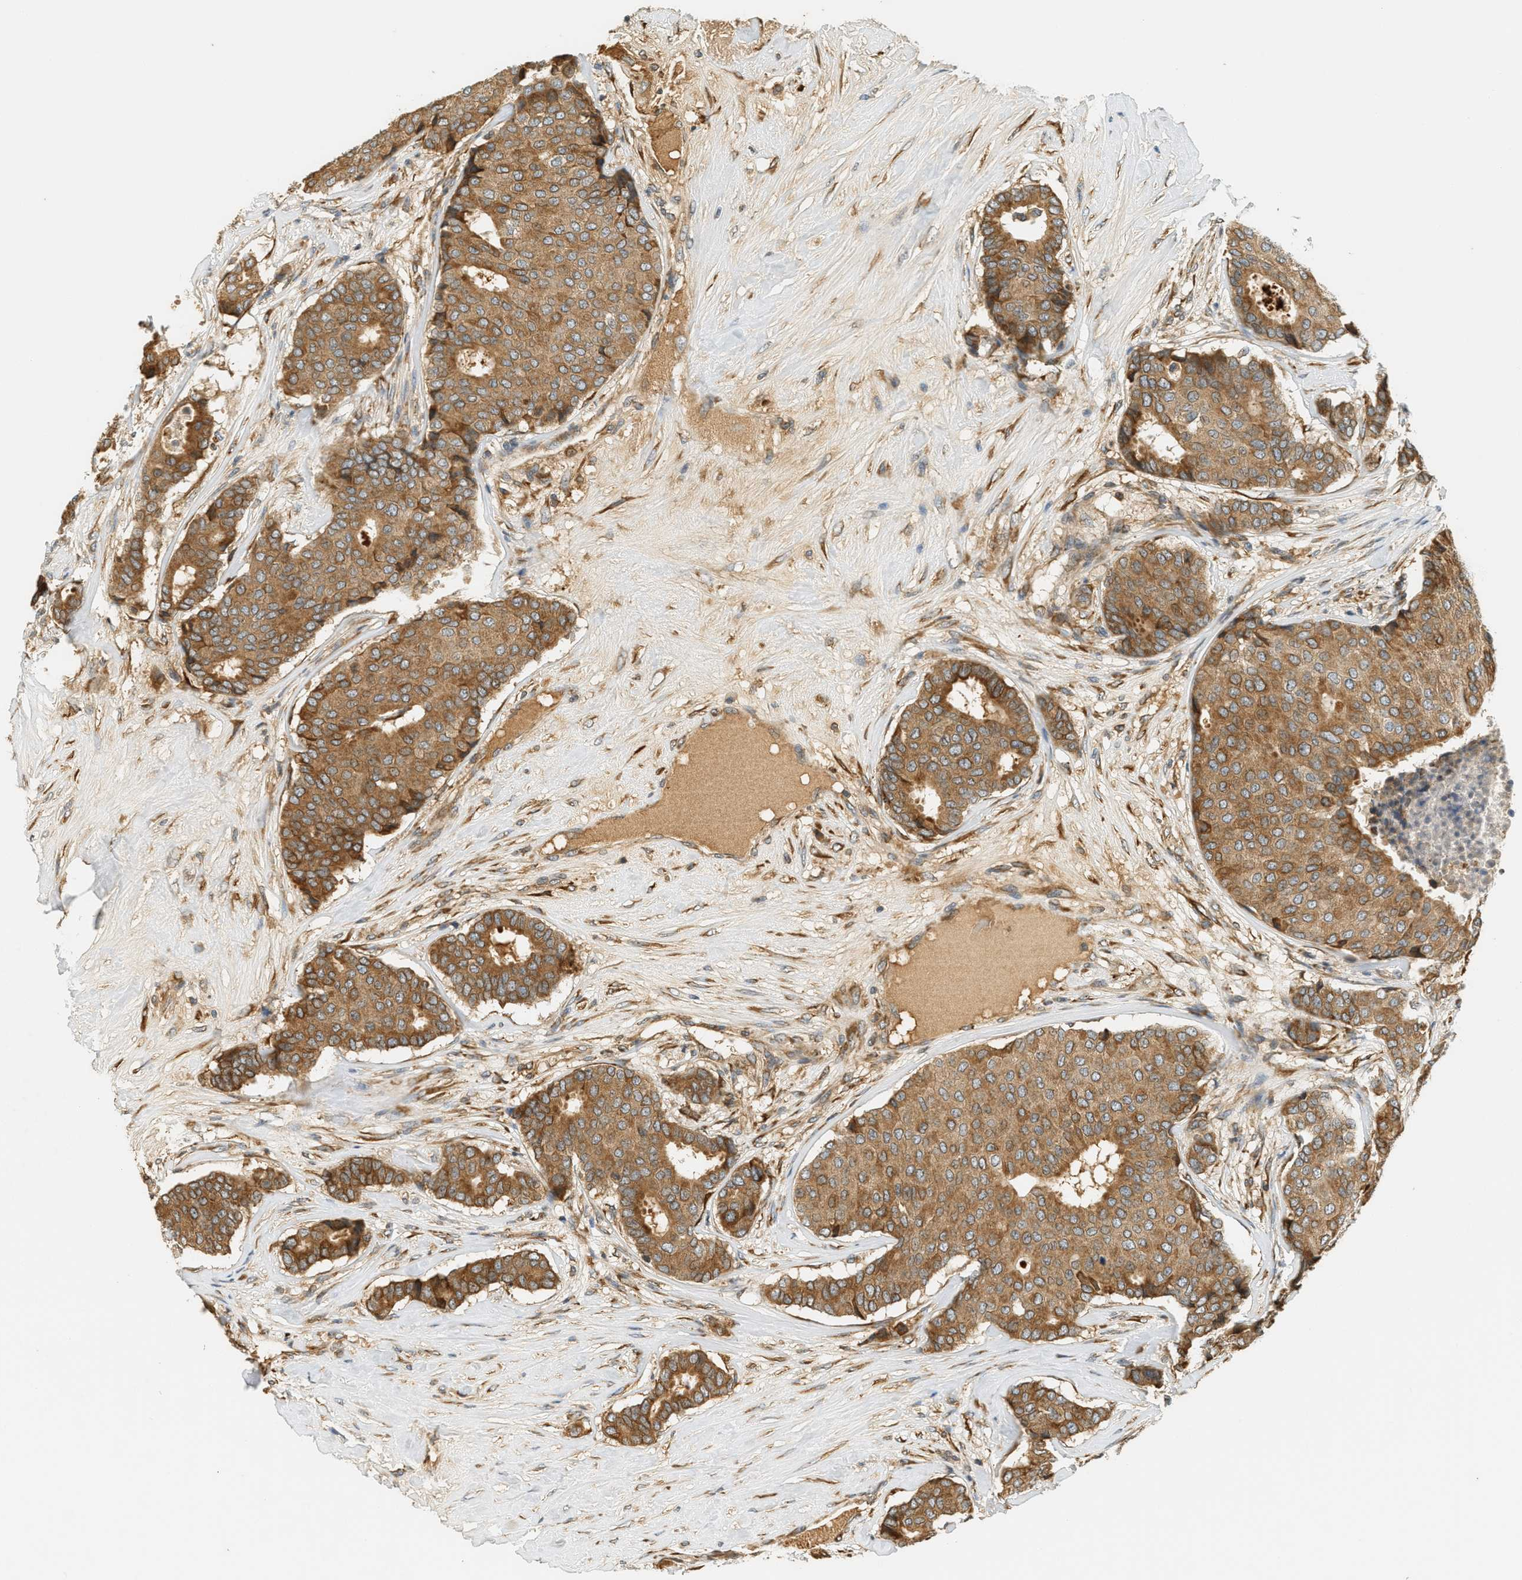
{"staining": {"intensity": "moderate", "quantity": ">75%", "location": "cytoplasmic/membranous"}, "tissue": "breast cancer", "cell_type": "Tumor cells", "image_type": "cancer", "snomed": [{"axis": "morphology", "description": "Duct carcinoma"}, {"axis": "topography", "description": "Breast"}], "caption": "Immunohistochemical staining of human infiltrating ductal carcinoma (breast) shows medium levels of moderate cytoplasmic/membranous expression in approximately >75% of tumor cells.", "gene": "PDK1", "patient": {"sex": "female", "age": 75}}